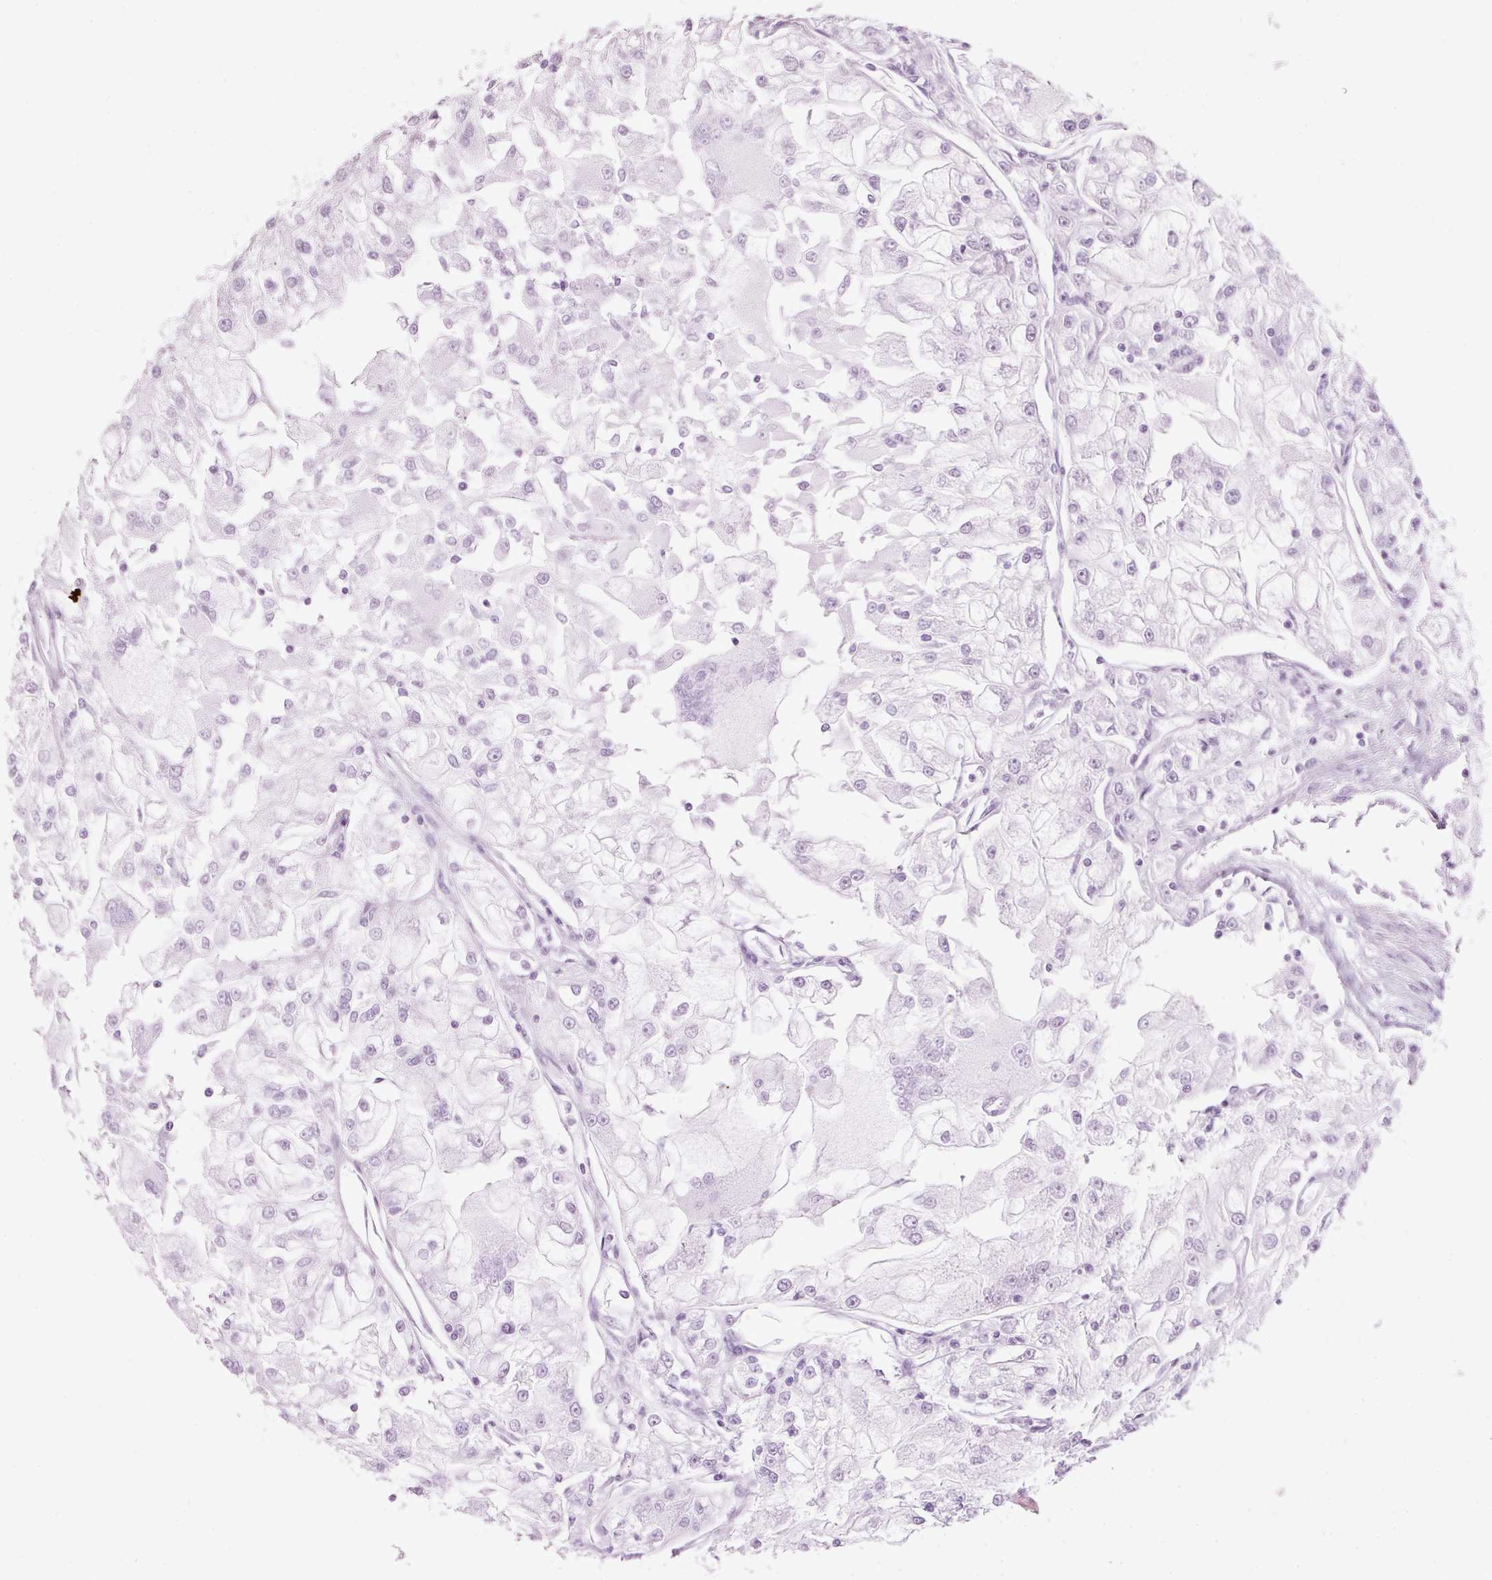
{"staining": {"intensity": "negative", "quantity": "none", "location": "none"}, "tissue": "renal cancer", "cell_type": "Tumor cells", "image_type": "cancer", "snomed": [{"axis": "morphology", "description": "Adenocarcinoma, NOS"}, {"axis": "topography", "description": "Kidney"}], "caption": "This is a histopathology image of IHC staining of renal cancer, which shows no expression in tumor cells. Brightfield microscopy of immunohistochemistry stained with DAB (brown) and hematoxylin (blue), captured at high magnification.", "gene": "MTHFD1L", "patient": {"sex": "female", "age": 72}}